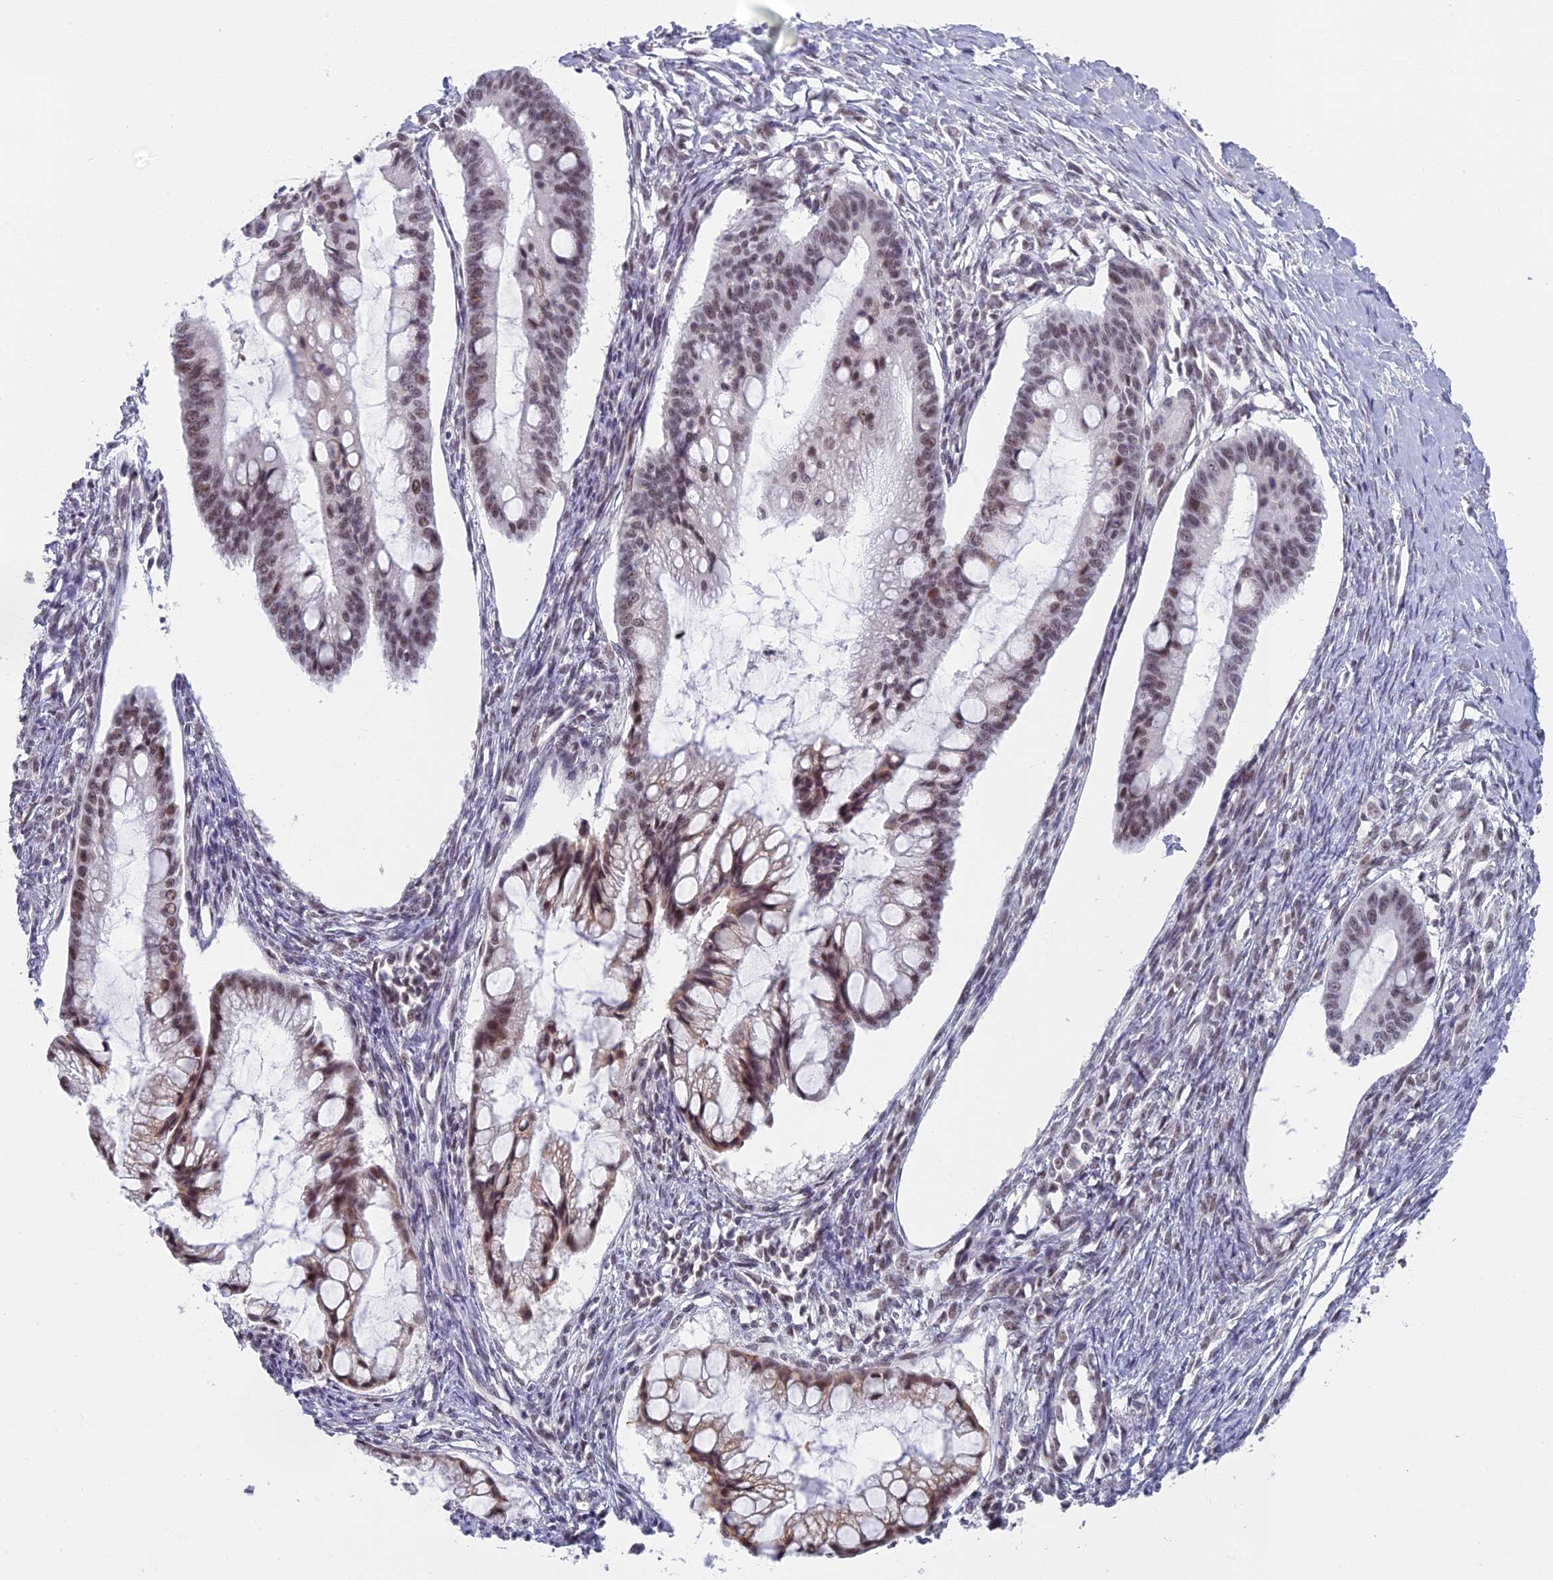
{"staining": {"intensity": "weak", "quantity": "25%-75%", "location": "cytoplasmic/membranous,nuclear"}, "tissue": "ovarian cancer", "cell_type": "Tumor cells", "image_type": "cancer", "snomed": [{"axis": "morphology", "description": "Cystadenocarcinoma, mucinous, NOS"}, {"axis": "topography", "description": "Ovary"}], "caption": "Human mucinous cystadenocarcinoma (ovarian) stained for a protein (brown) demonstrates weak cytoplasmic/membranous and nuclear positive staining in approximately 25%-75% of tumor cells.", "gene": "MORF4L1", "patient": {"sex": "female", "age": 73}}